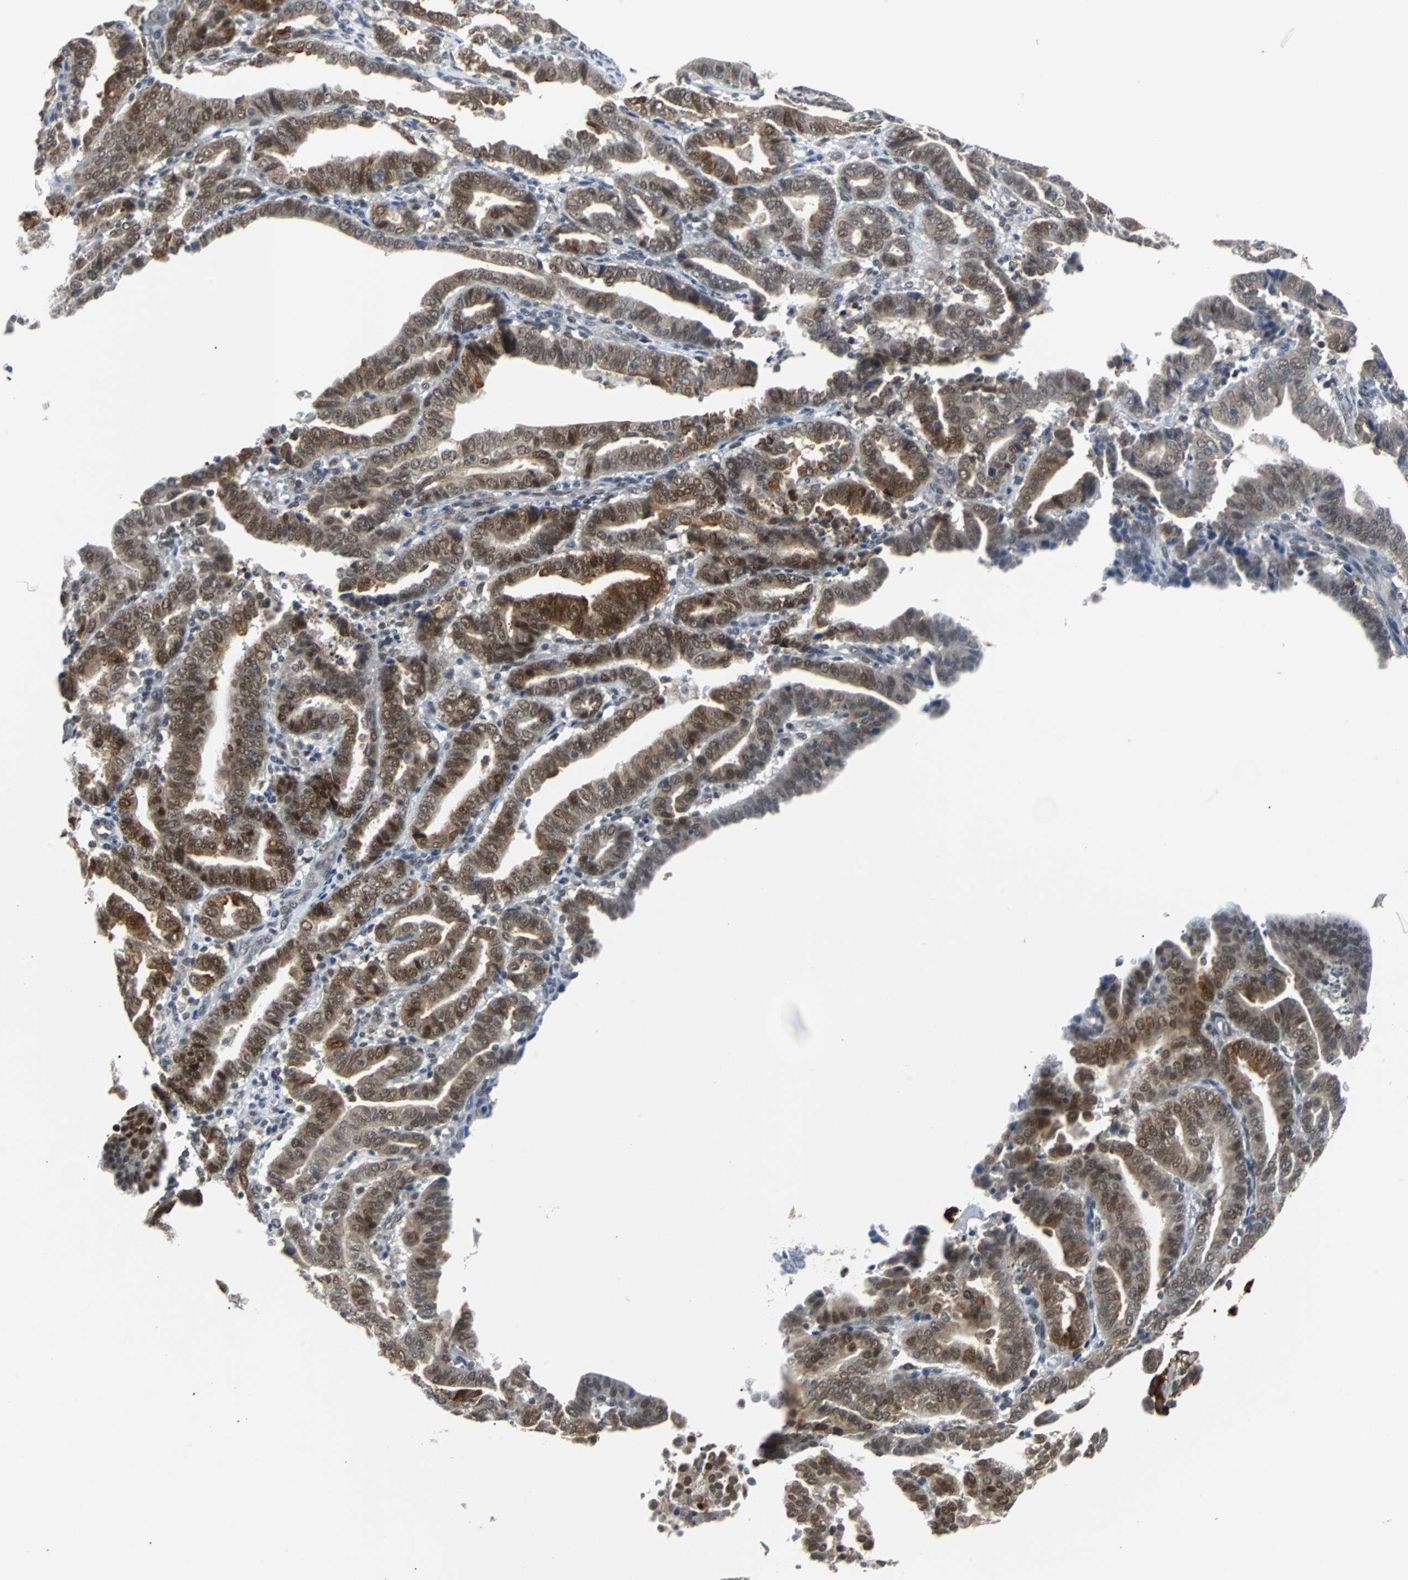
{"staining": {"intensity": "strong", "quantity": "25%-75%", "location": "cytoplasmic/membranous,nuclear"}, "tissue": "endometrial cancer", "cell_type": "Tumor cells", "image_type": "cancer", "snomed": [{"axis": "morphology", "description": "Adenocarcinoma, NOS"}, {"axis": "topography", "description": "Uterus"}], "caption": "Protein staining displays strong cytoplasmic/membranous and nuclear expression in approximately 25%-75% of tumor cells in adenocarcinoma (endometrial).", "gene": "SIRT1", "patient": {"sex": "female", "age": 83}}